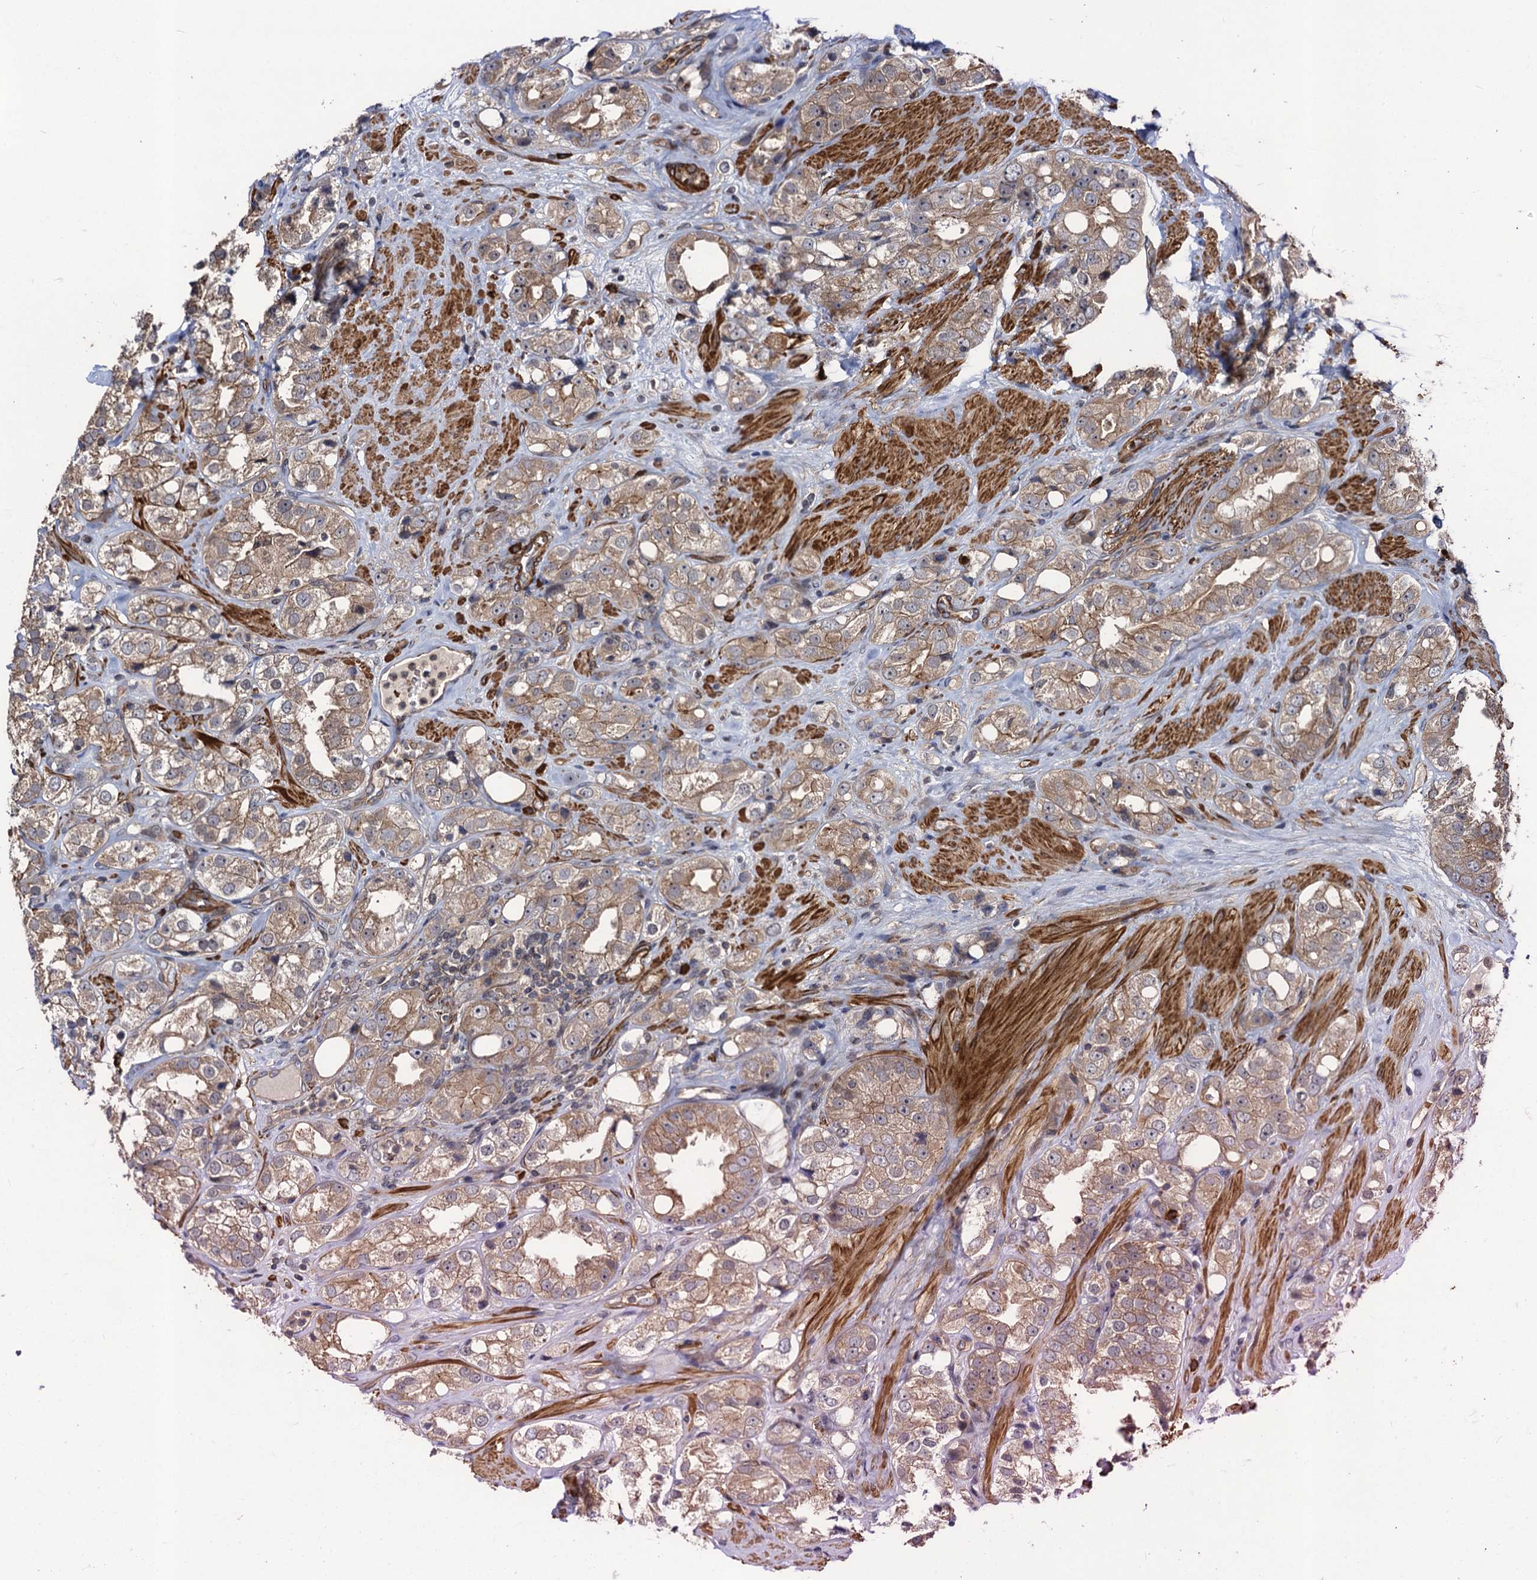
{"staining": {"intensity": "weak", "quantity": ">75%", "location": "cytoplasmic/membranous"}, "tissue": "prostate cancer", "cell_type": "Tumor cells", "image_type": "cancer", "snomed": [{"axis": "morphology", "description": "Adenocarcinoma, NOS"}, {"axis": "topography", "description": "Prostate"}], "caption": "Brown immunohistochemical staining in adenocarcinoma (prostate) shows weak cytoplasmic/membranous expression in about >75% of tumor cells.", "gene": "KXD1", "patient": {"sex": "male", "age": 79}}